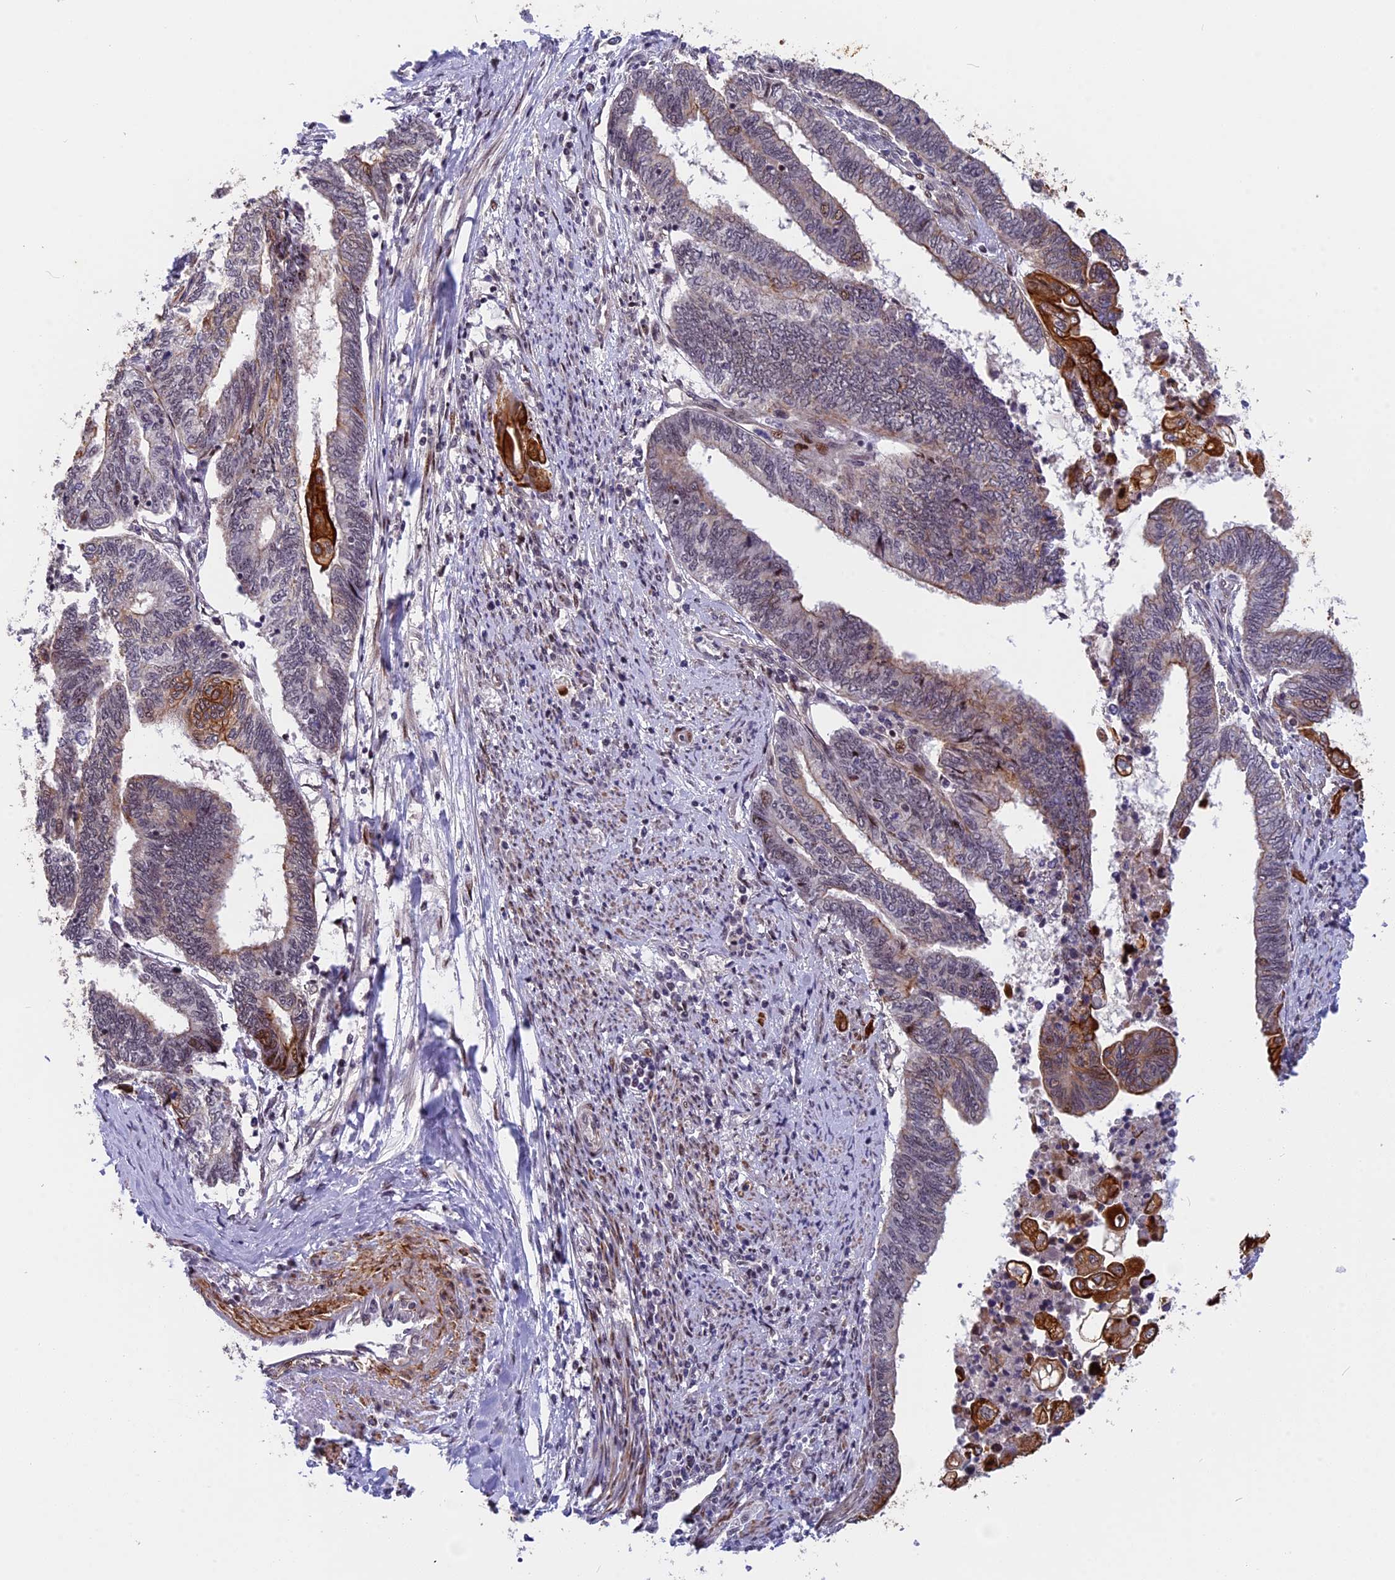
{"staining": {"intensity": "strong", "quantity": "<25%", "location": "cytoplasmic/membranous"}, "tissue": "endometrial cancer", "cell_type": "Tumor cells", "image_type": "cancer", "snomed": [{"axis": "morphology", "description": "Adenocarcinoma, NOS"}, {"axis": "topography", "description": "Uterus"}, {"axis": "topography", "description": "Endometrium"}], "caption": "Immunohistochemical staining of human adenocarcinoma (endometrial) exhibits strong cytoplasmic/membranous protein positivity in about <25% of tumor cells.", "gene": "ANKRD34B", "patient": {"sex": "female", "age": 70}}